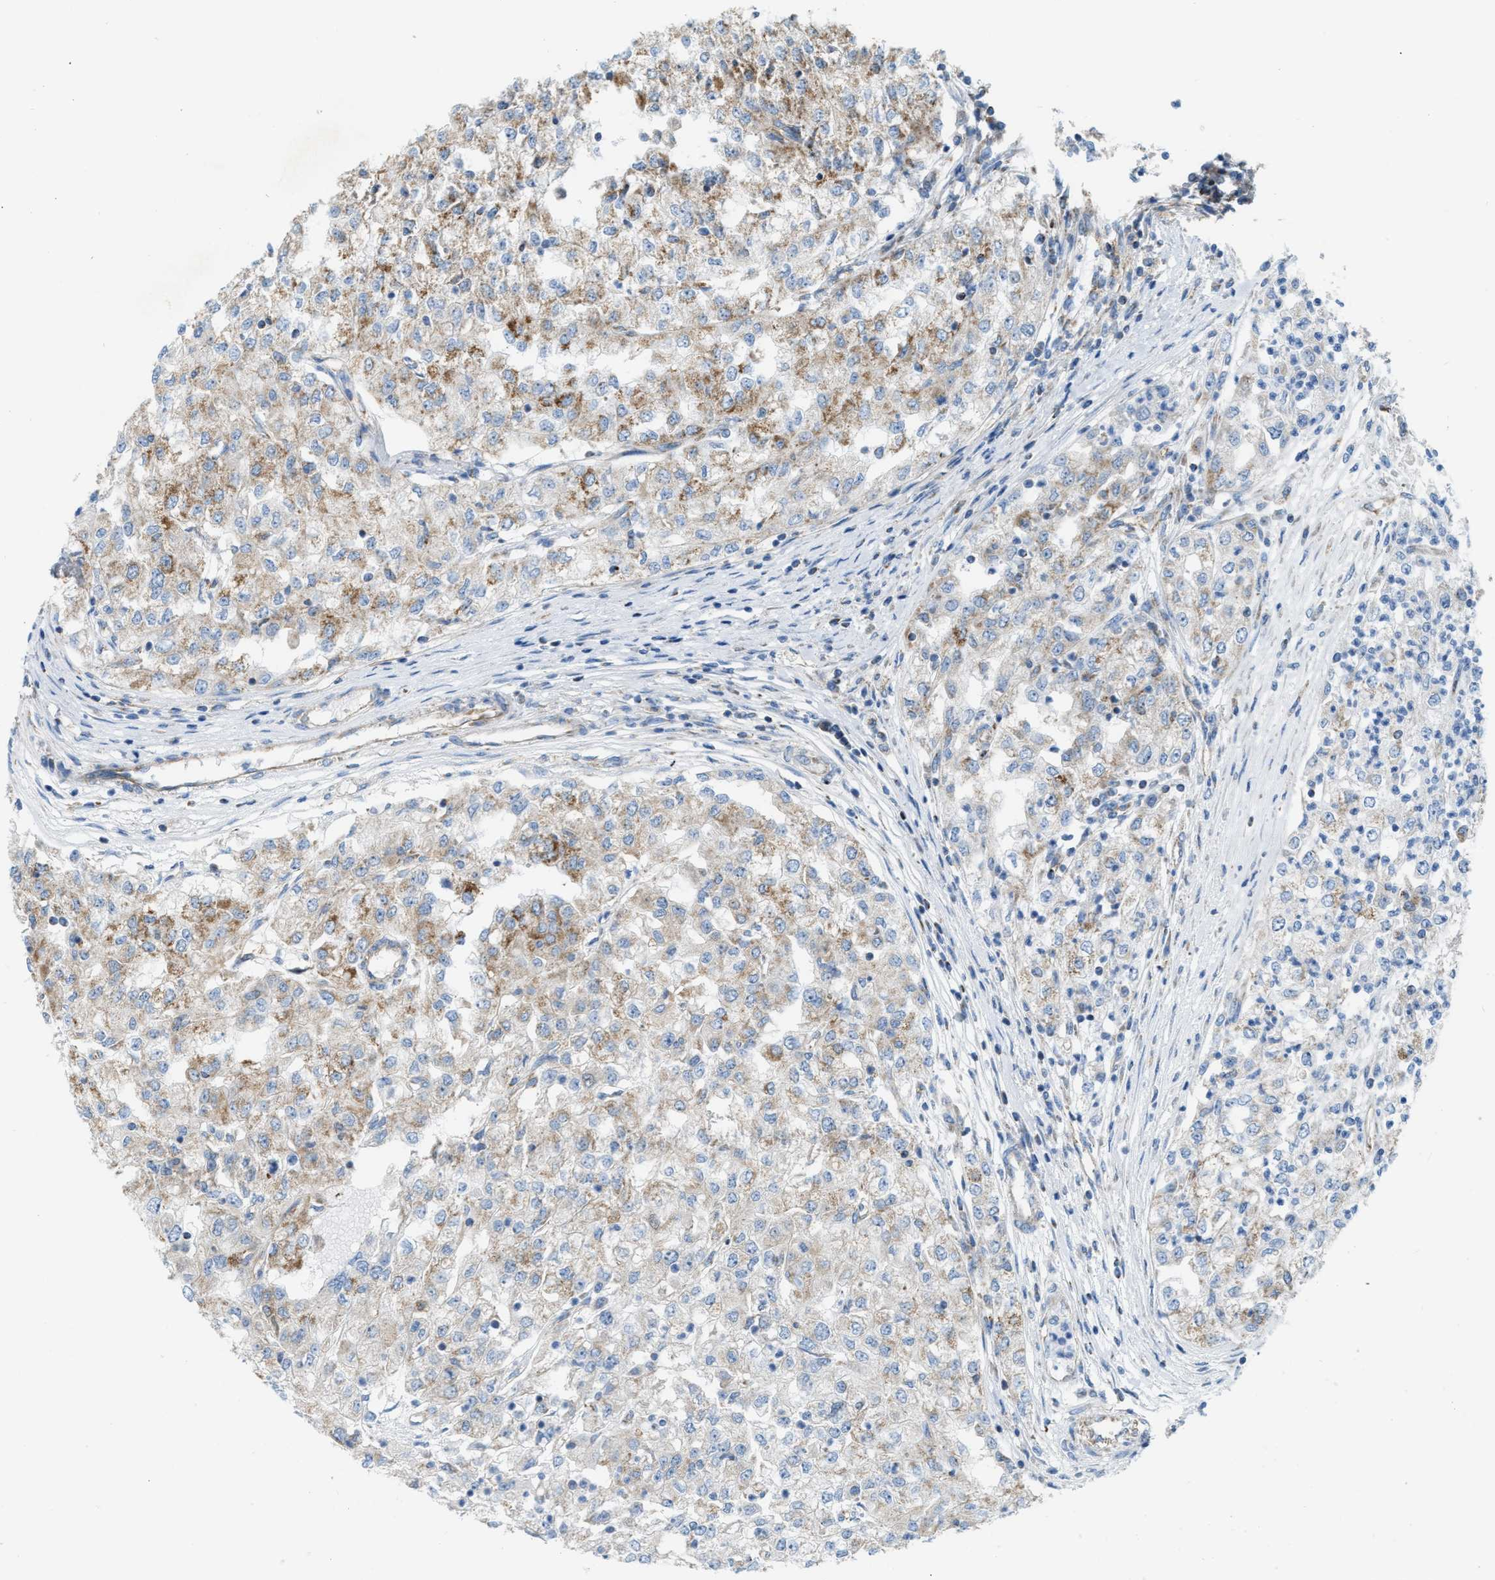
{"staining": {"intensity": "moderate", "quantity": "25%-75%", "location": "cytoplasmic/membranous"}, "tissue": "renal cancer", "cell_type": "Tumor cells", "image_type": "cancer", "snomed": [{"axis": "morphology", "description": "Adenocarcinoma, NOS"}, {"axis": "topography", "description": "Kidney"}], "caption": "High-power microscopy captured an IHC image of renal cancer (adenocarcinoma), revealing moderate cytoplasmic/membranous expression in approximately 25%-75% of tumor cells. The protein is stained brown, and the nuclei are stained in blue (DAB IHC with brightfield microscopy, high magnification).", "gene": "JADE1", "patient": {"sex": "female", "age": 54}}